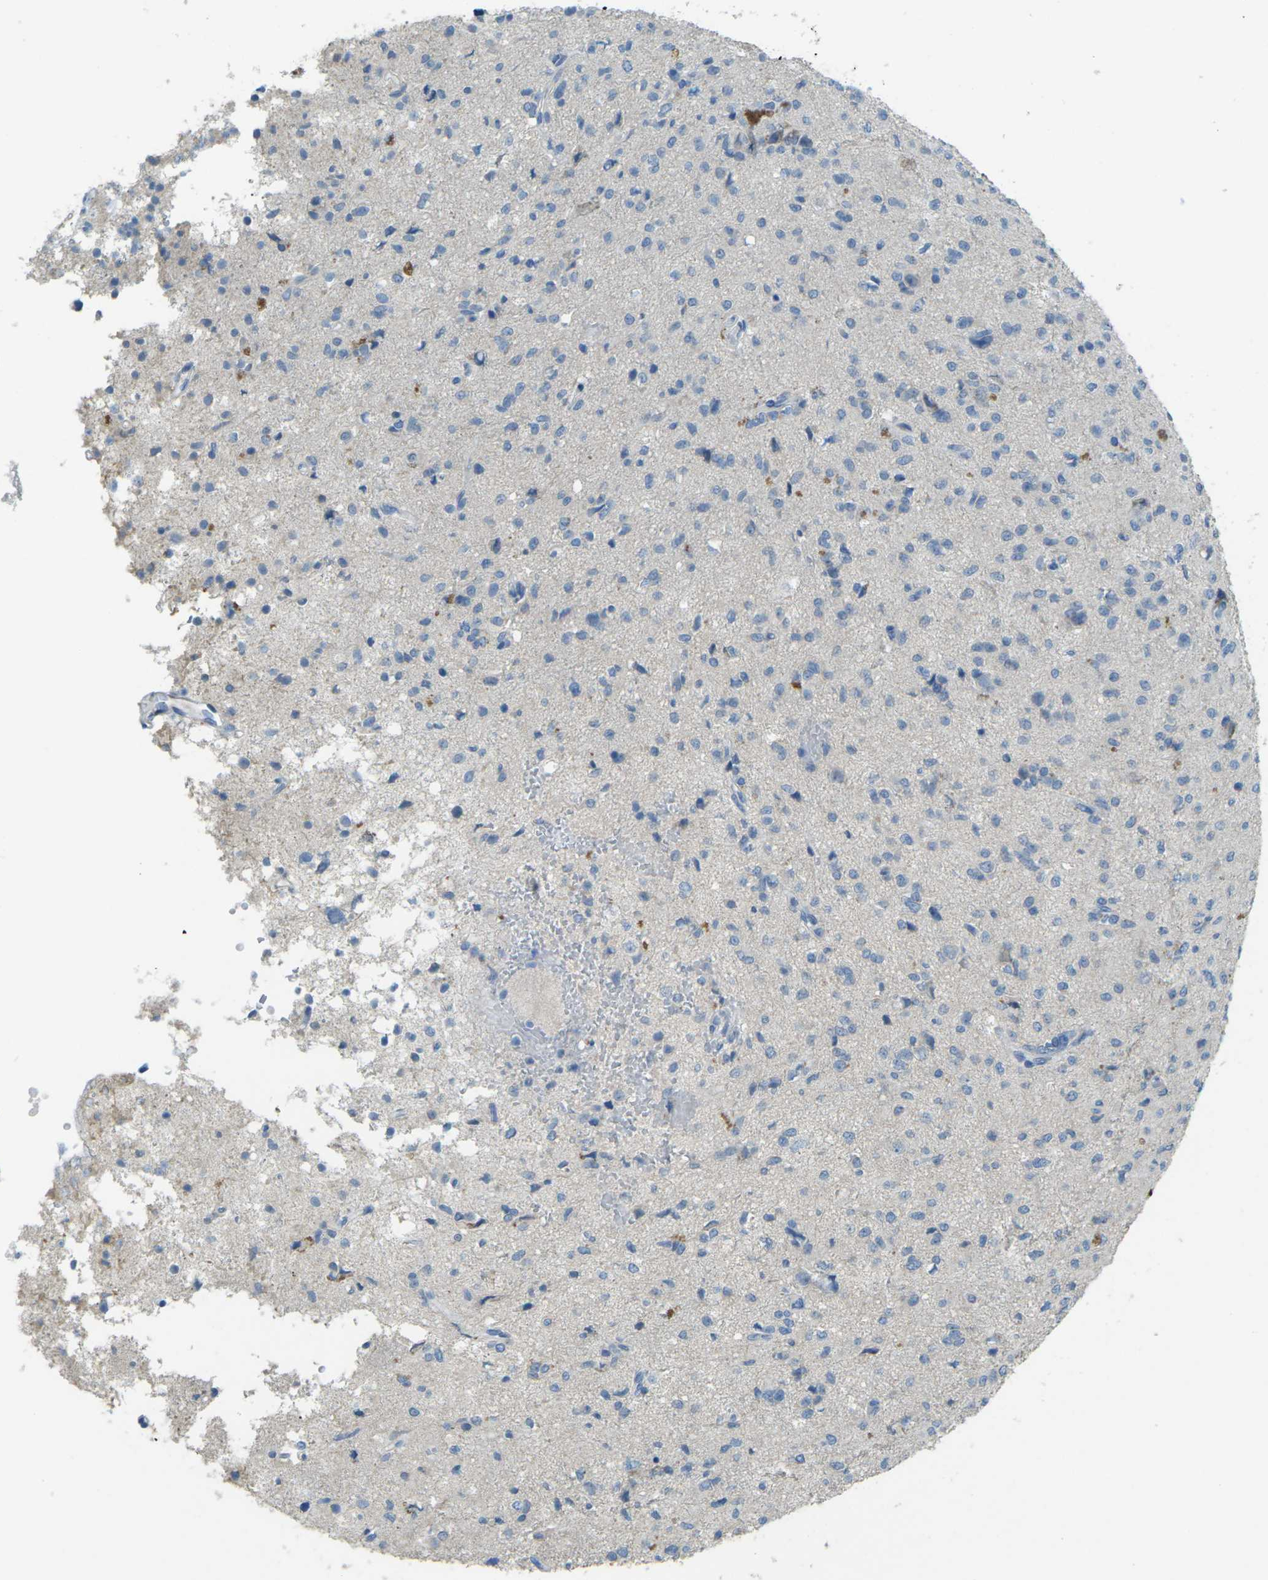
{"staining": {"intensity": "negative", "quantity": "none", "location": "none"}, "tissue": "glioma", "cell_type": "Tumor cells", "image_type": "cancer", "snomed": [{"axis": "morphology", "description": "Glioma, malignant, High grade"}, {"axis": "topography", "description": "Brain"}], "caption": "Immunohistochemistry of high-grade glioma (malignant) reveals no positivity in tumor cells.", "gene": "CD19", "patient": {"sex": "female", "age": 59}}